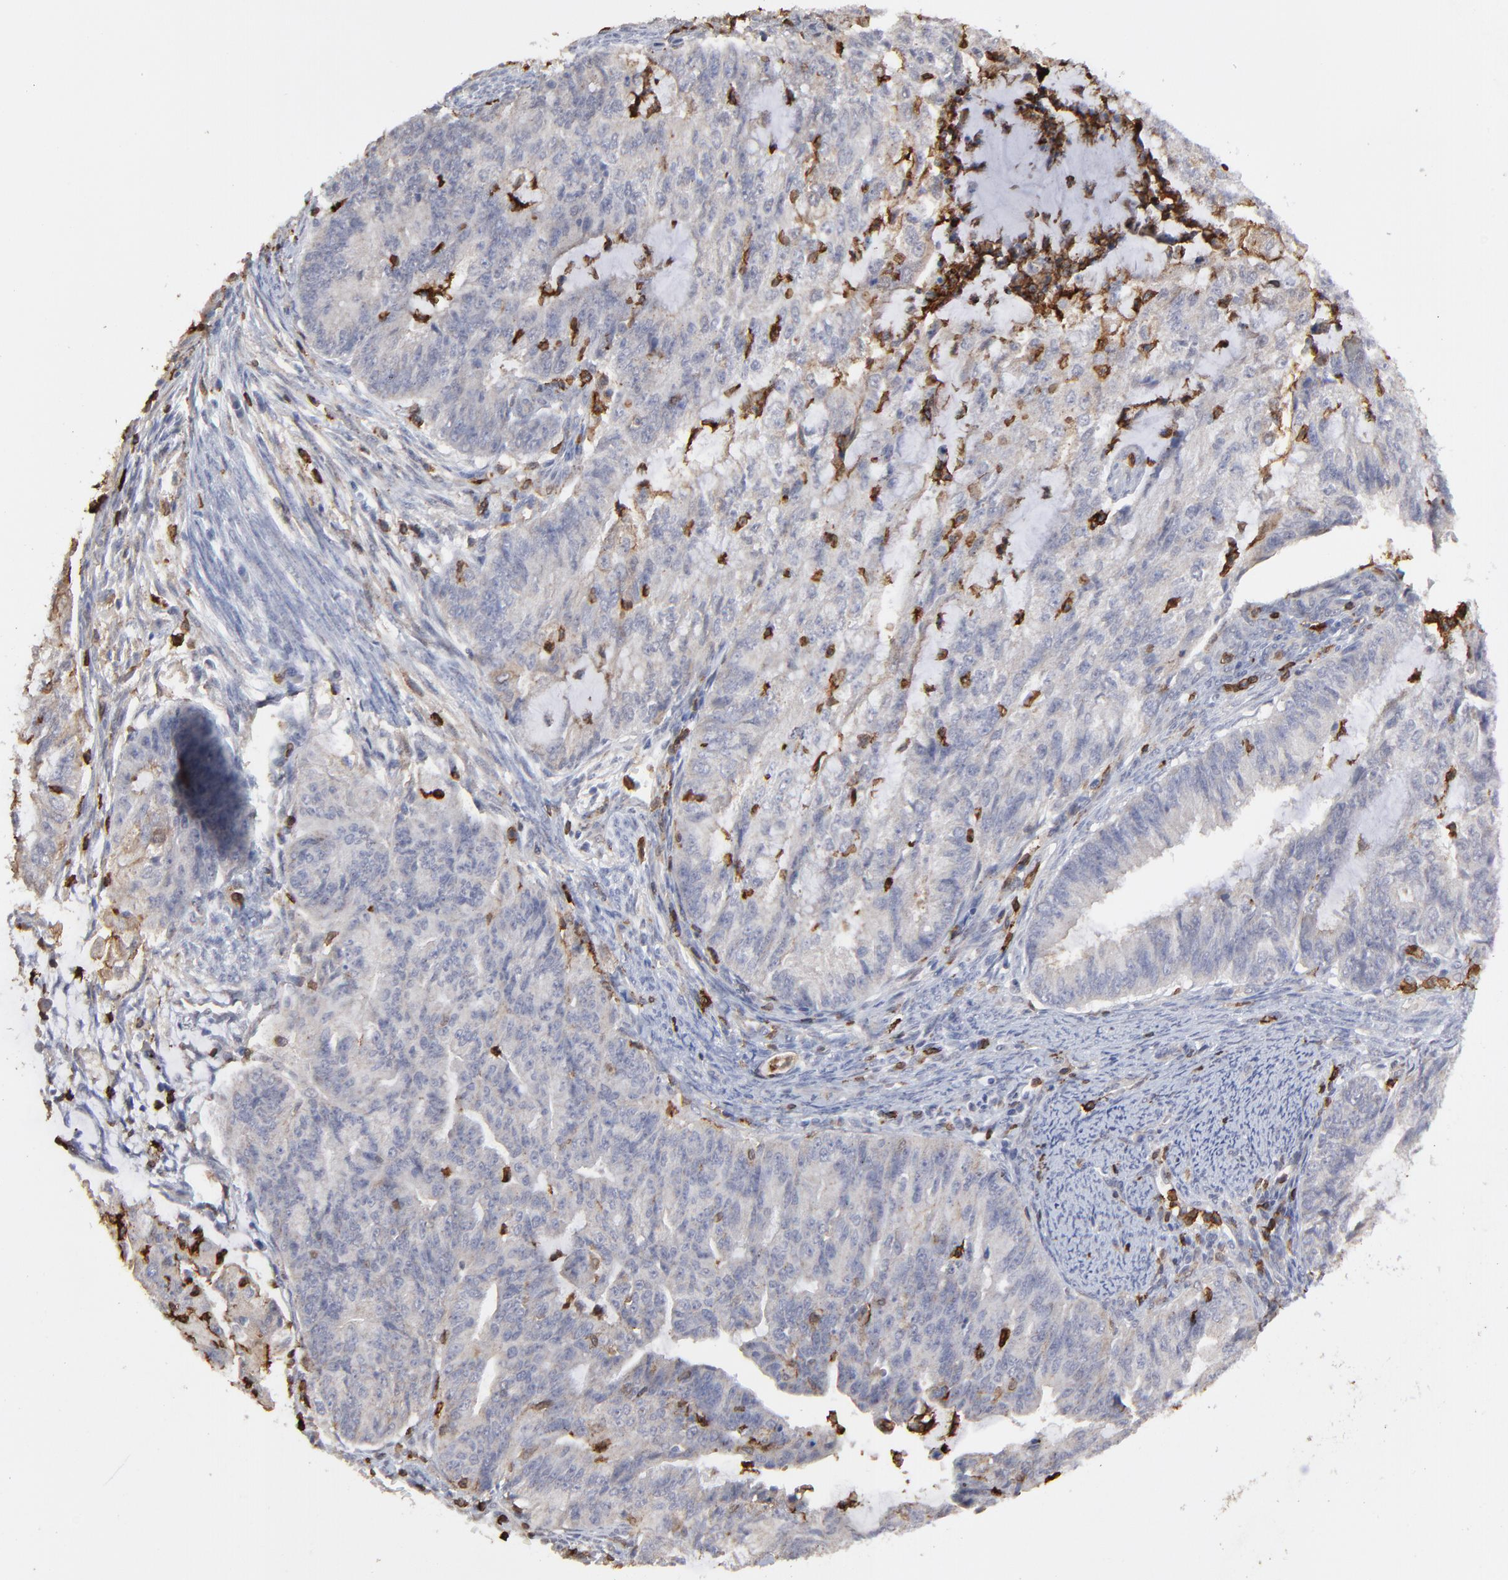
{"staining": {"intensity": "negative", "quantity": "none", "location": "none"}, "tissue": "endometrial cancer", "cell_type": "Tumor cells", "image_type": "cancer", "snomed": [{"axis": "morphology", "description": "Adenocarcinoma, NOS"}, {"axis": "topography", "description": "Endometrium"}], "caption": "An immunohistochemistry histopathology image of endometrial adenocarcinoma is shown. There is no staining in tumor cells of endometrial adenocarcinoma.", "gene": "SLC6A14", "patient": {"sex": "female", "age": 75}}